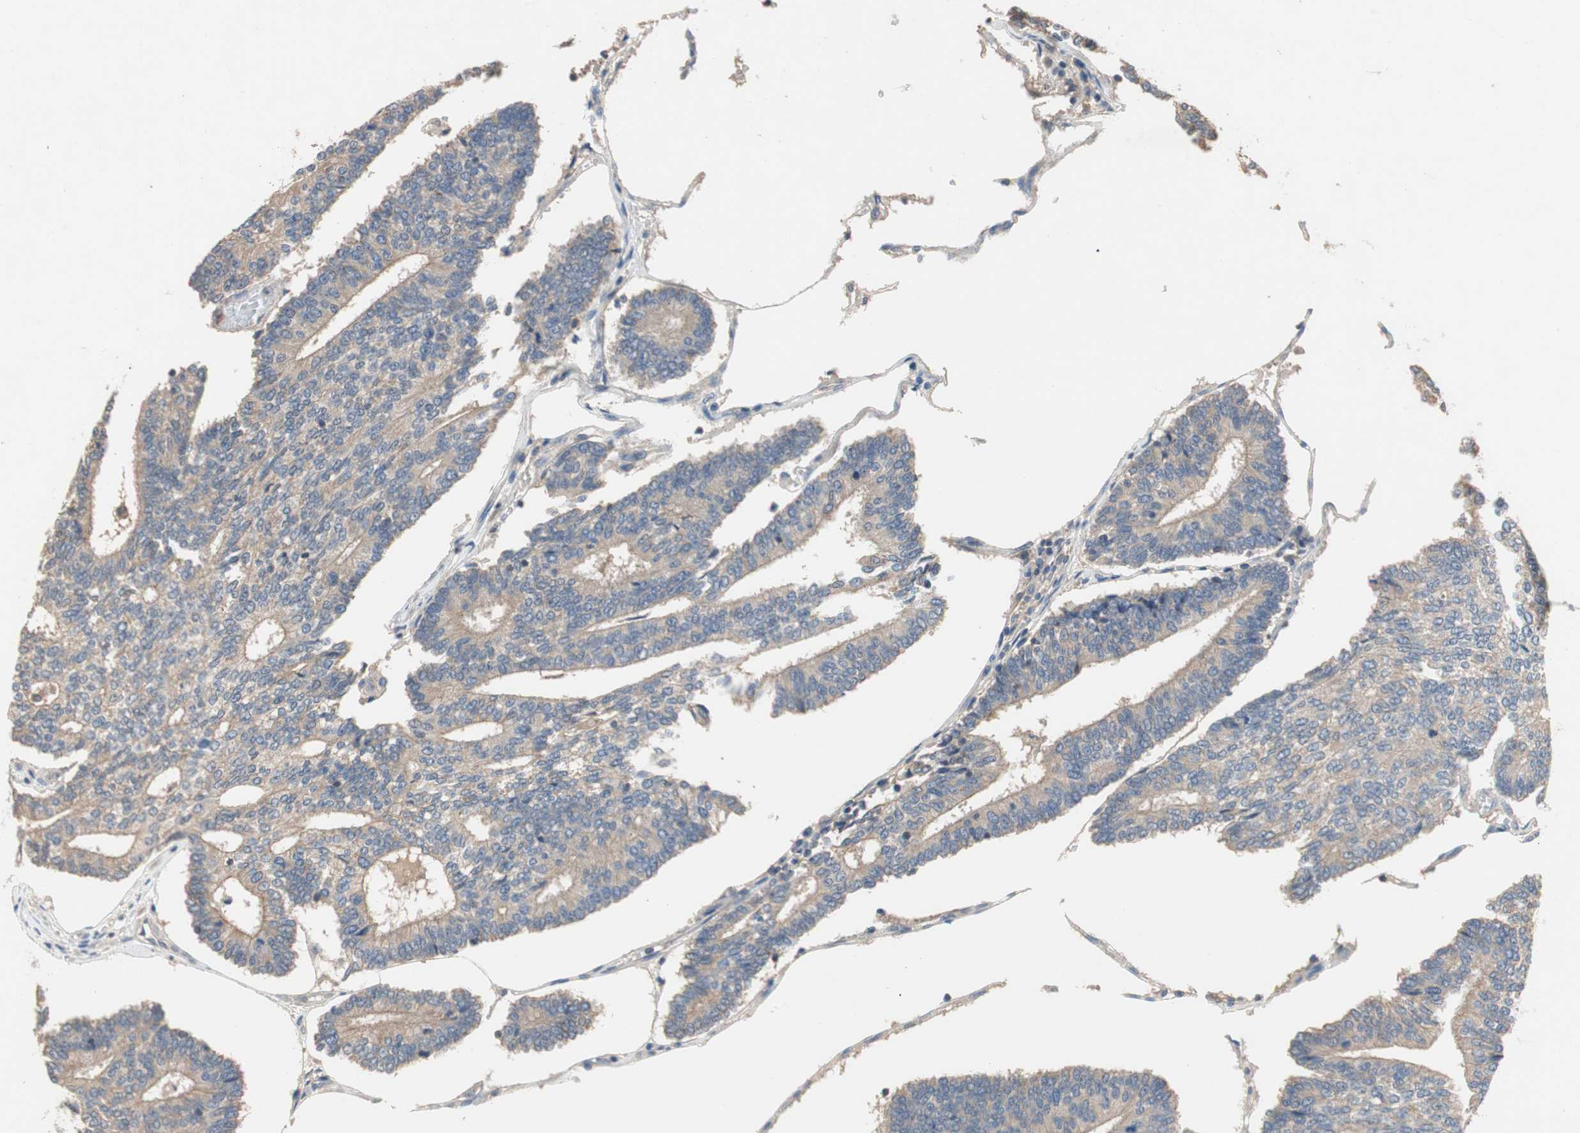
{"staining": {"intensity": "weak", "quantity": "25%-75%", "location": "cytoplasmic/membranous"}, "tissue": "prostate cancer", "cell_type": "Tumor cells", "image_type": "cancer", "snomed": [{"axis": "morphology", "description": "Adenocarcinoma, High grade"}, {"axis": "topography", "description": "Prostate"}], "caption": "Weak cytoplasmic/membranous staining for a protein is identified in about 25%-75% of tumor cells of prostate adenocarcinoma (high-grade) using immunohistochemistry (IHC).", "gene": "ADAP1", "patient": {"sex": "male", "age": 55}}